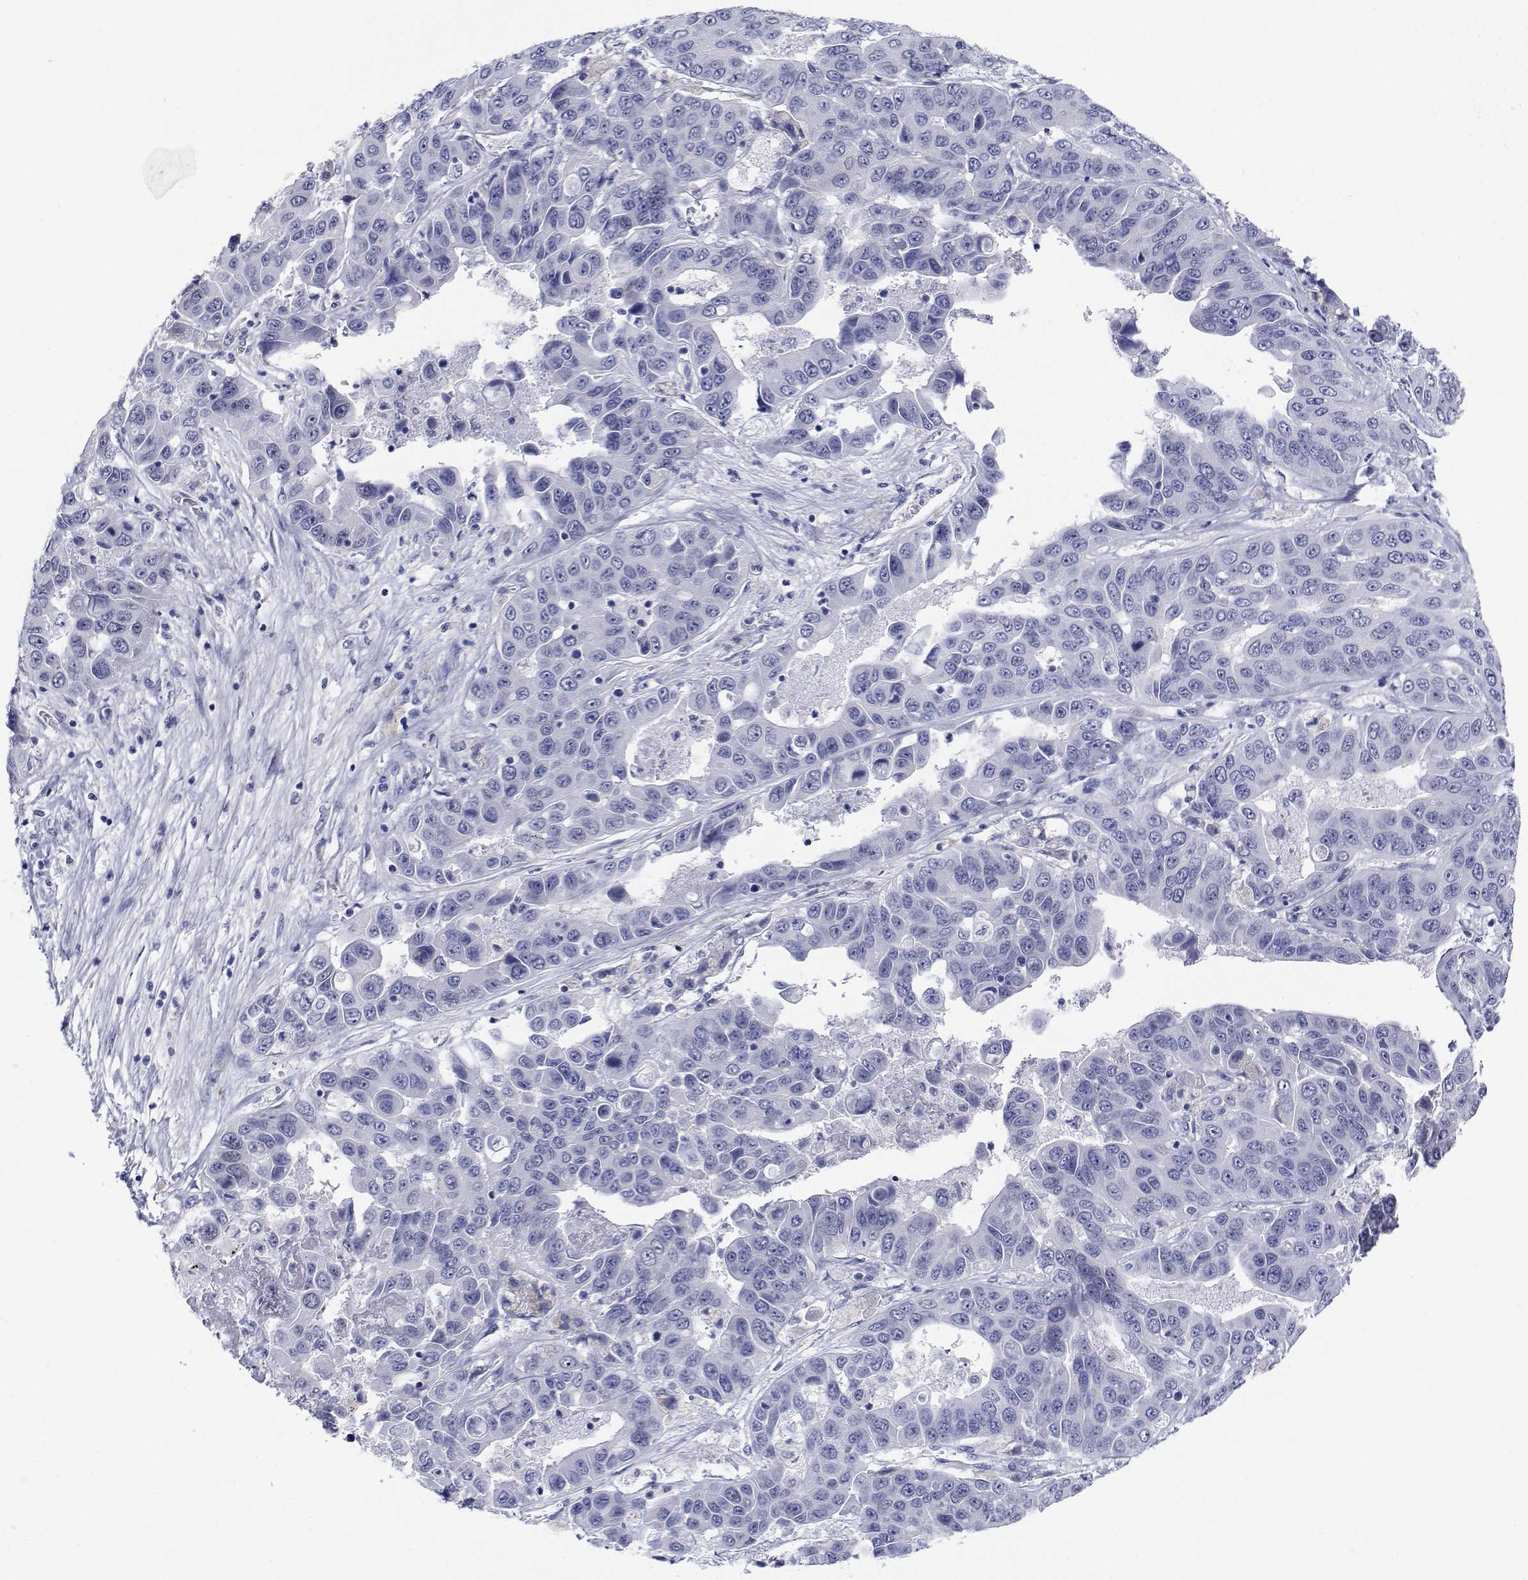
{"staining": {"intensity": "negative", "quantity": "none", "location": "none"}, "tissue": "liver cancer", "cell_type": "Tumor cells", "image_type": "cancer", "snomed": [{"axis": "morphology", "description": "Cholangiocarcinoma"}, {"axis": "topography", "description": "Liver"}], "caption": "Image shows no protein staining in tumor cells of liver cancer tissue.", "gene": "PLXNA4", "patient": {"sex": "female", "age": 52}}